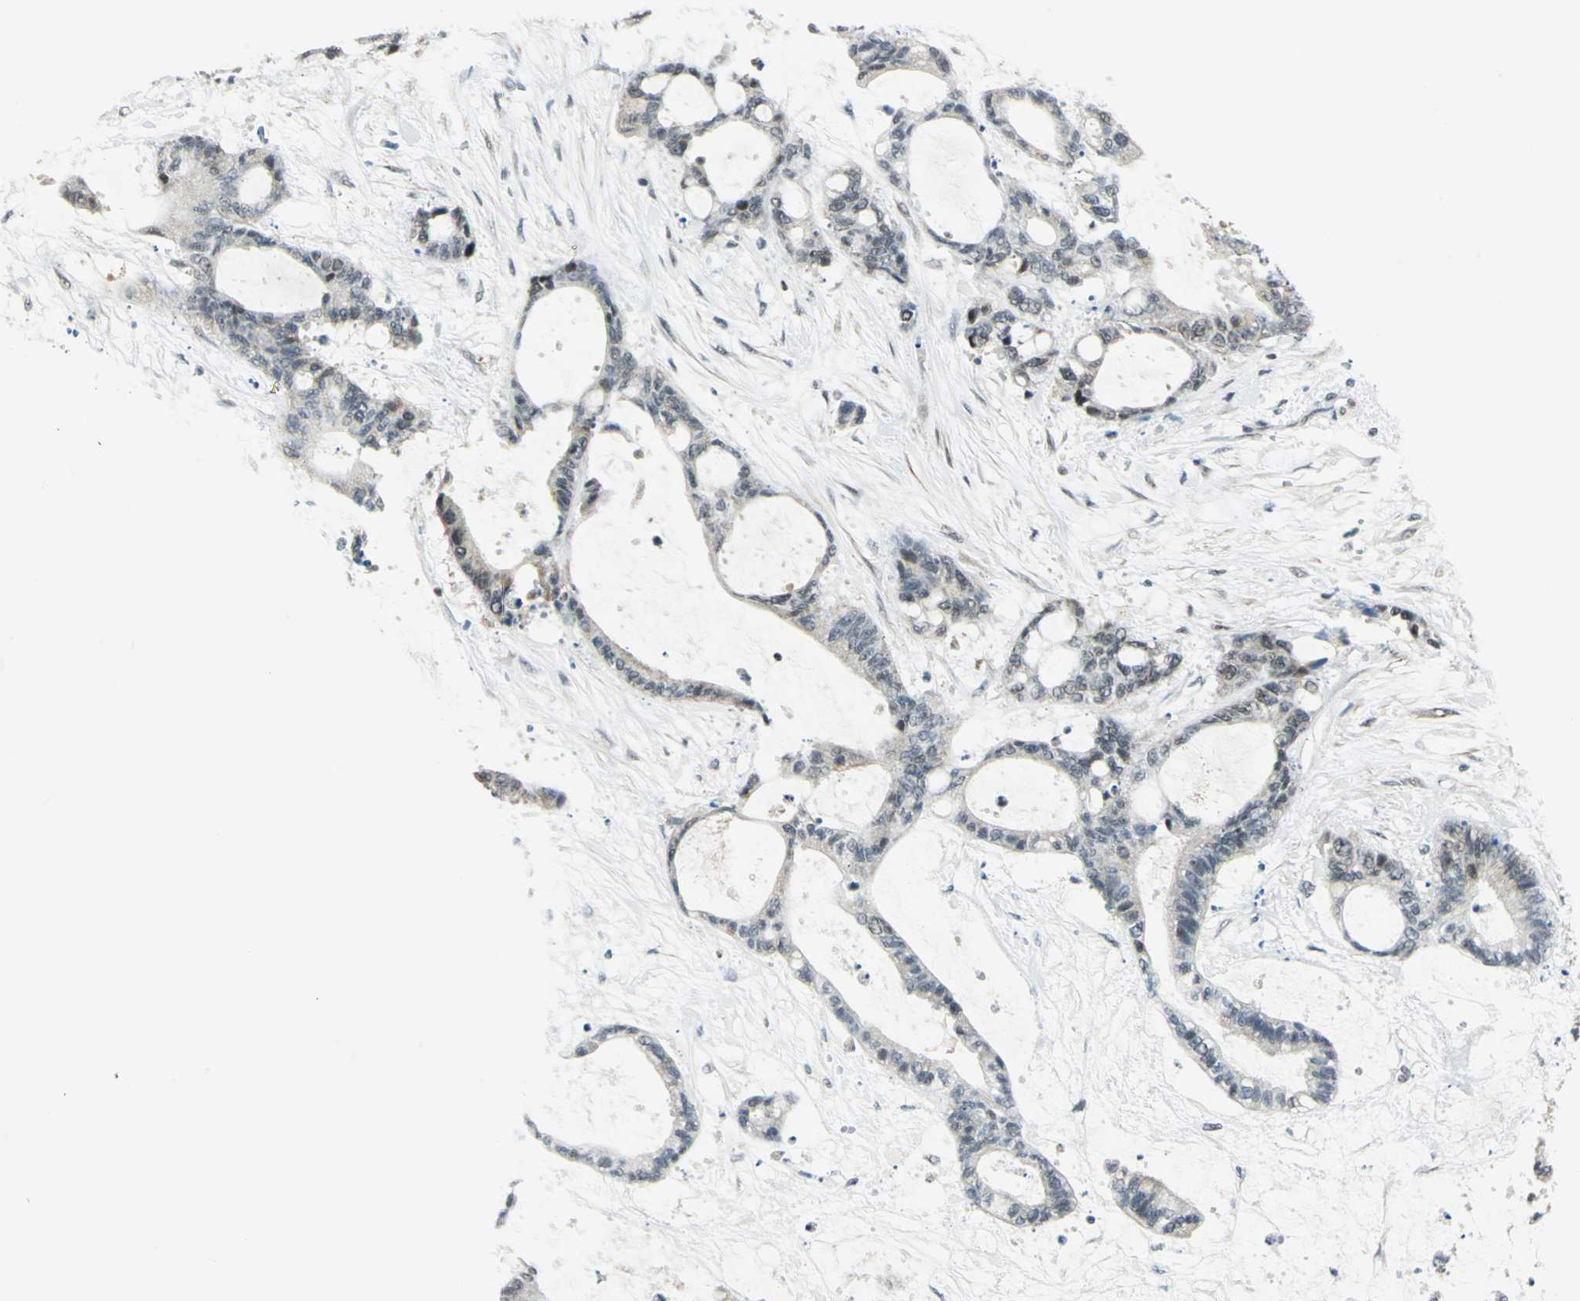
{"staining": {"intensity": "weak", "quantity": "25%-75%", "location": "cytoplasmic/membranous"}, "tissue": "liver cancer", "cell_type": "Tumor cells", "image_type": "cancer", "snomed": [{"axis": "morphology", "description": "Cholangiocarcinoma"}, {"axis": "topography", "description": "Liver"}], "caption": "There is low levels of weak cytoplasmic/membranous expression in tumor cells of cholangiocarcinoma (liver), as demonstrated by immunohistochemical staining (brown color).", "gene": "MTA1", "patient": {"sex": "female", "age": 73}}